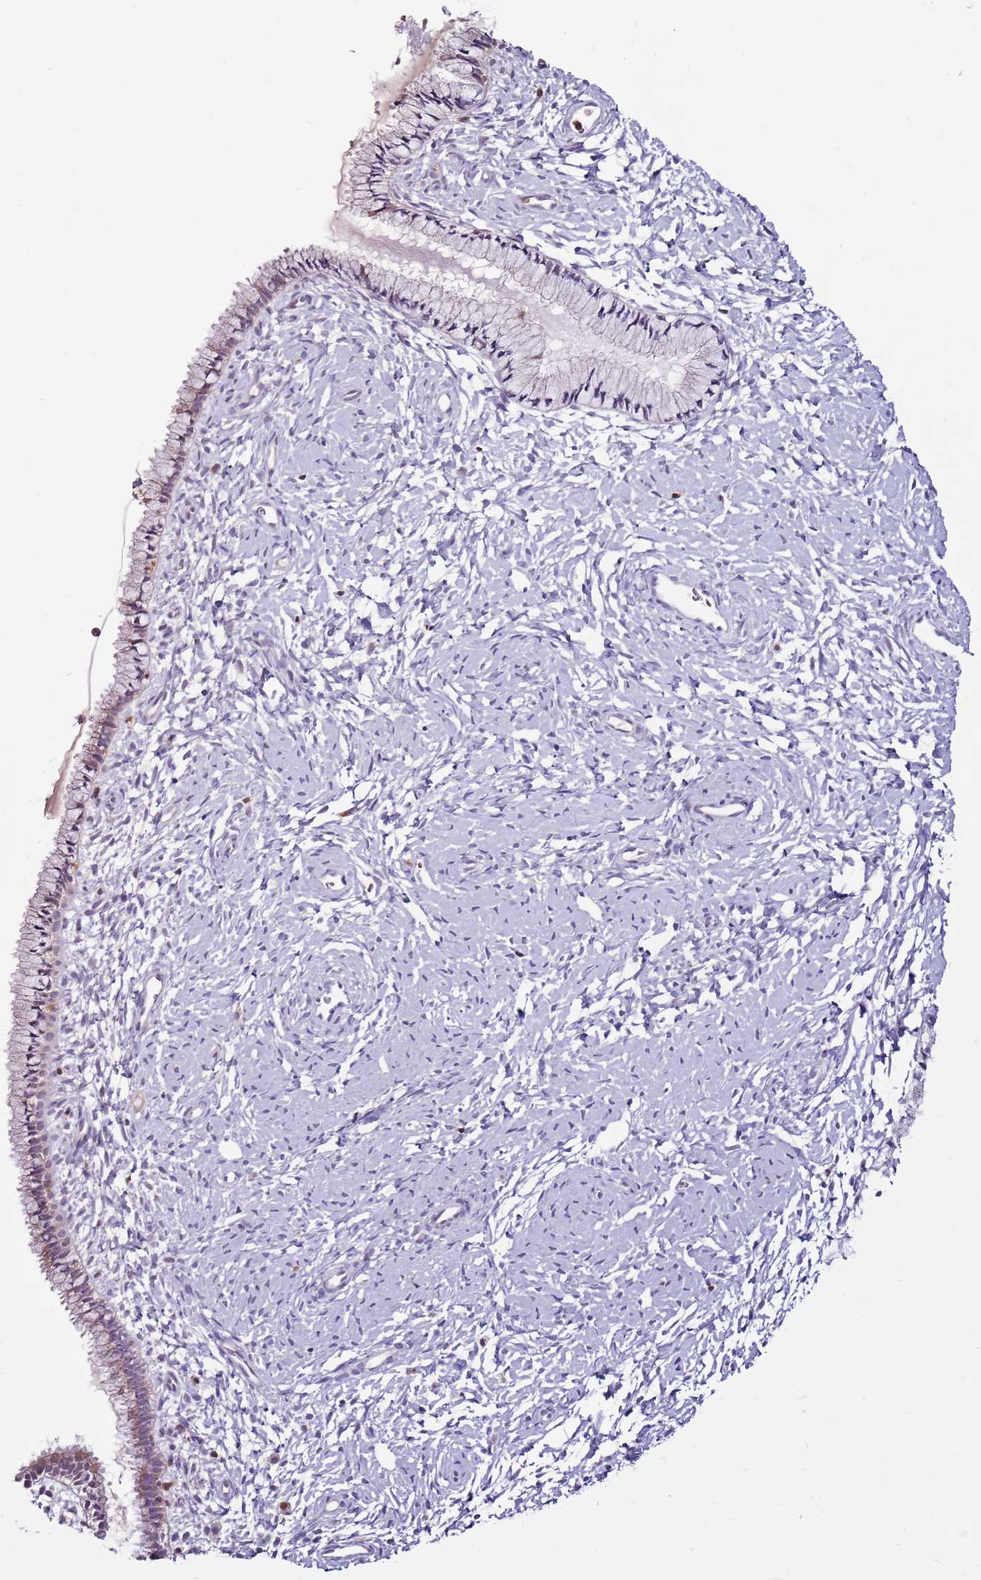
{"staining": {"intensity": "weak", "quantity": "25%-75%", "location": "cytoplasmic/membranous"}, "tissue": "cervix", "cell_type": "Glandular cells", "image_type": "normal", "snomed": [{"axis": "morphology", "description": "Normal tissue, NOS"}, {"axis": "topography", "description": "Cervix"}], "caption": "Weak cytoplasmic/membranous staining for a protein is present in about 25%-75% of glandular cells of benign cervix using immunohistochemistry.", "gene": "ZSWIM1", "patient": {"sex": "female", "age": 33}}